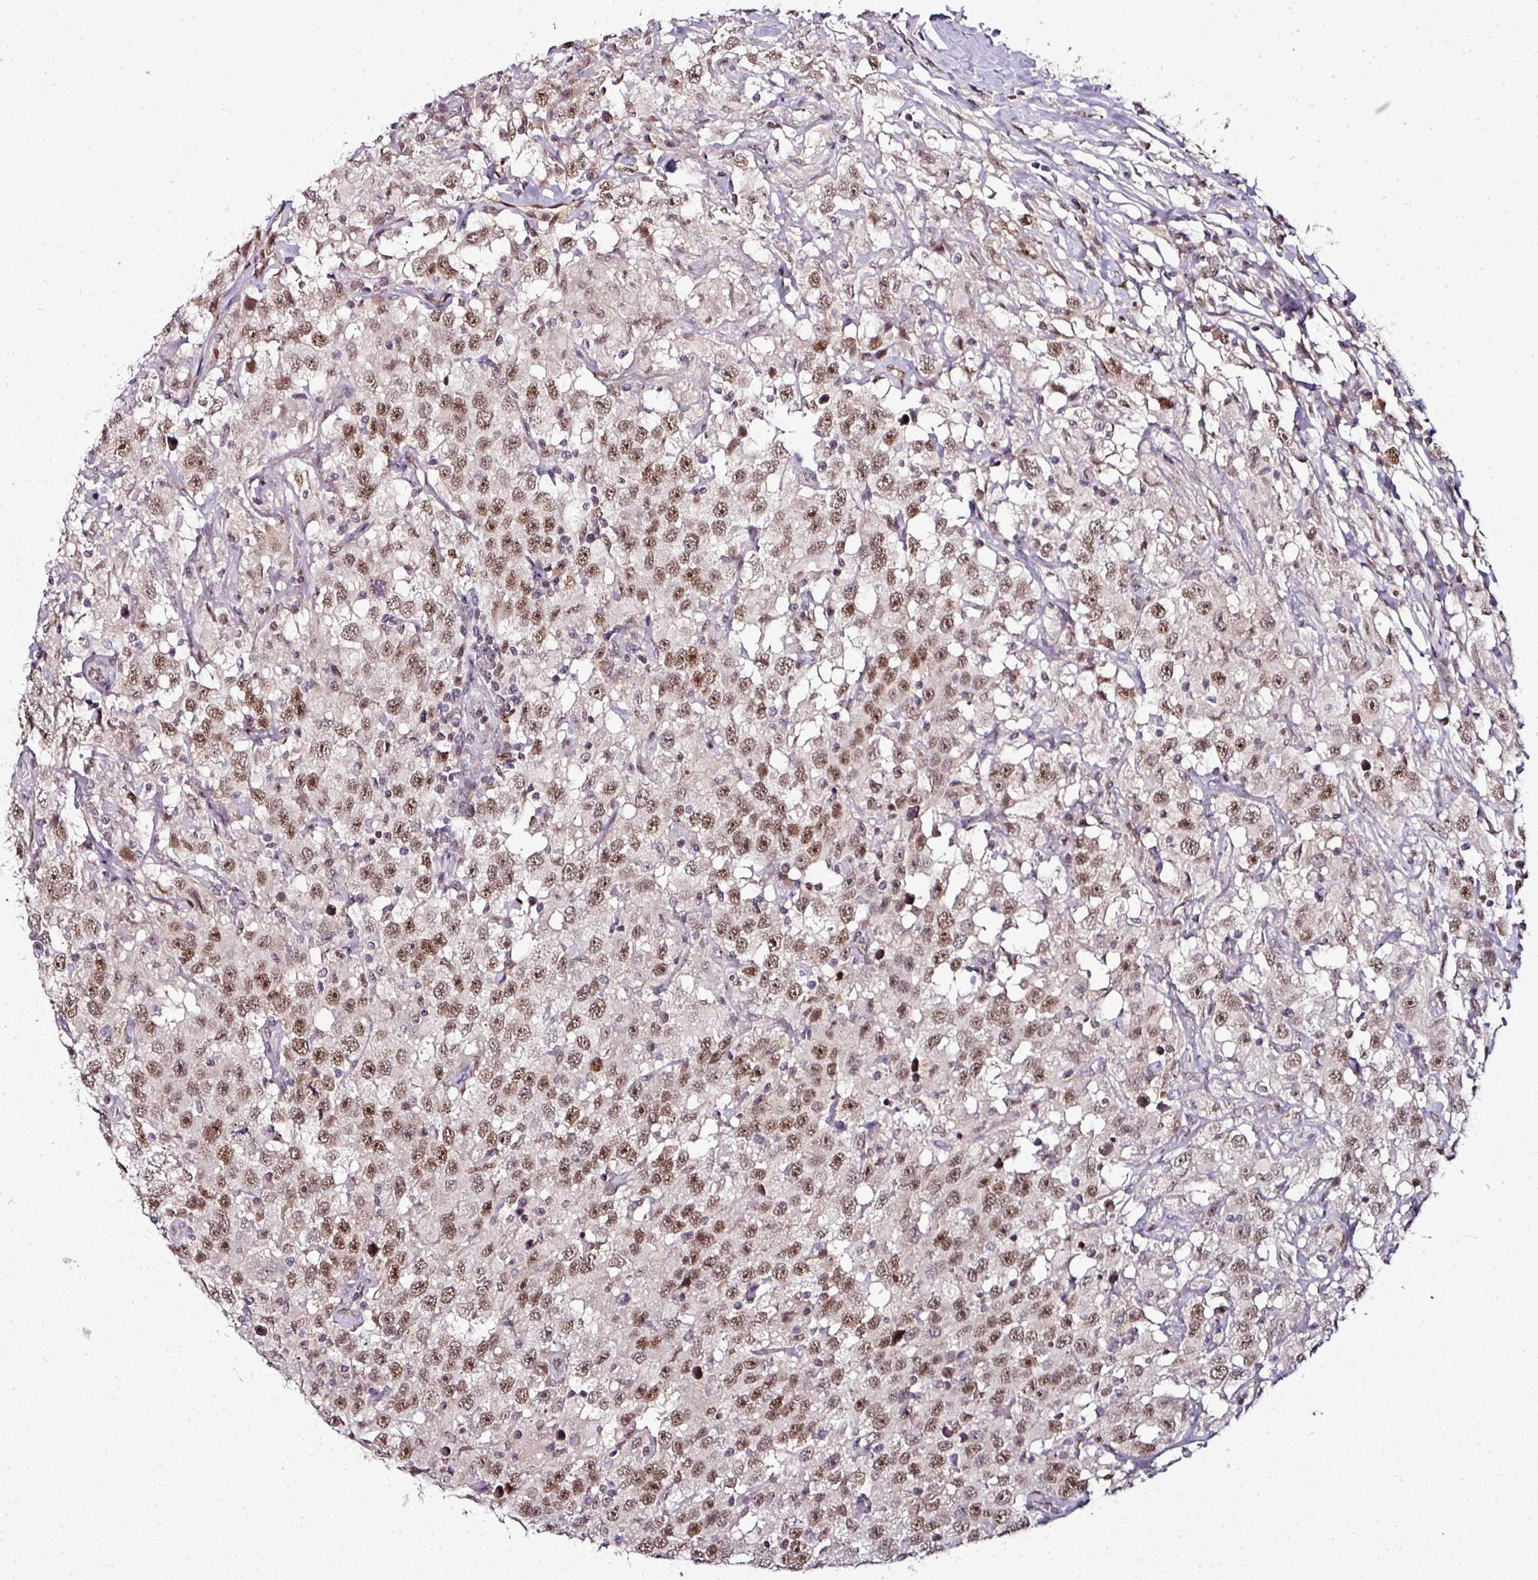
{"staining": {"intensity": "moderate", "quantity": ">75%", "location": "nuclear"}, "tissue": "testis cancer", "cell_type": "Tumor cells", "image_type": "cancer", "snomed": [{"axis": "morphology", "description": "Seminoma, NOS"}, {"axis": "topography", "description": "Testis"}], "caption": "IHC photomicrograph of neoplastic tissue: testis seminoma stained using IHC demonstrates medium levels of moderate protein expression localized specifically in the nuclear of tumor cells, appearing as a nuclear brown color.", "gene": "KLF16", "patient": {"sex": "male", "age": 41}}